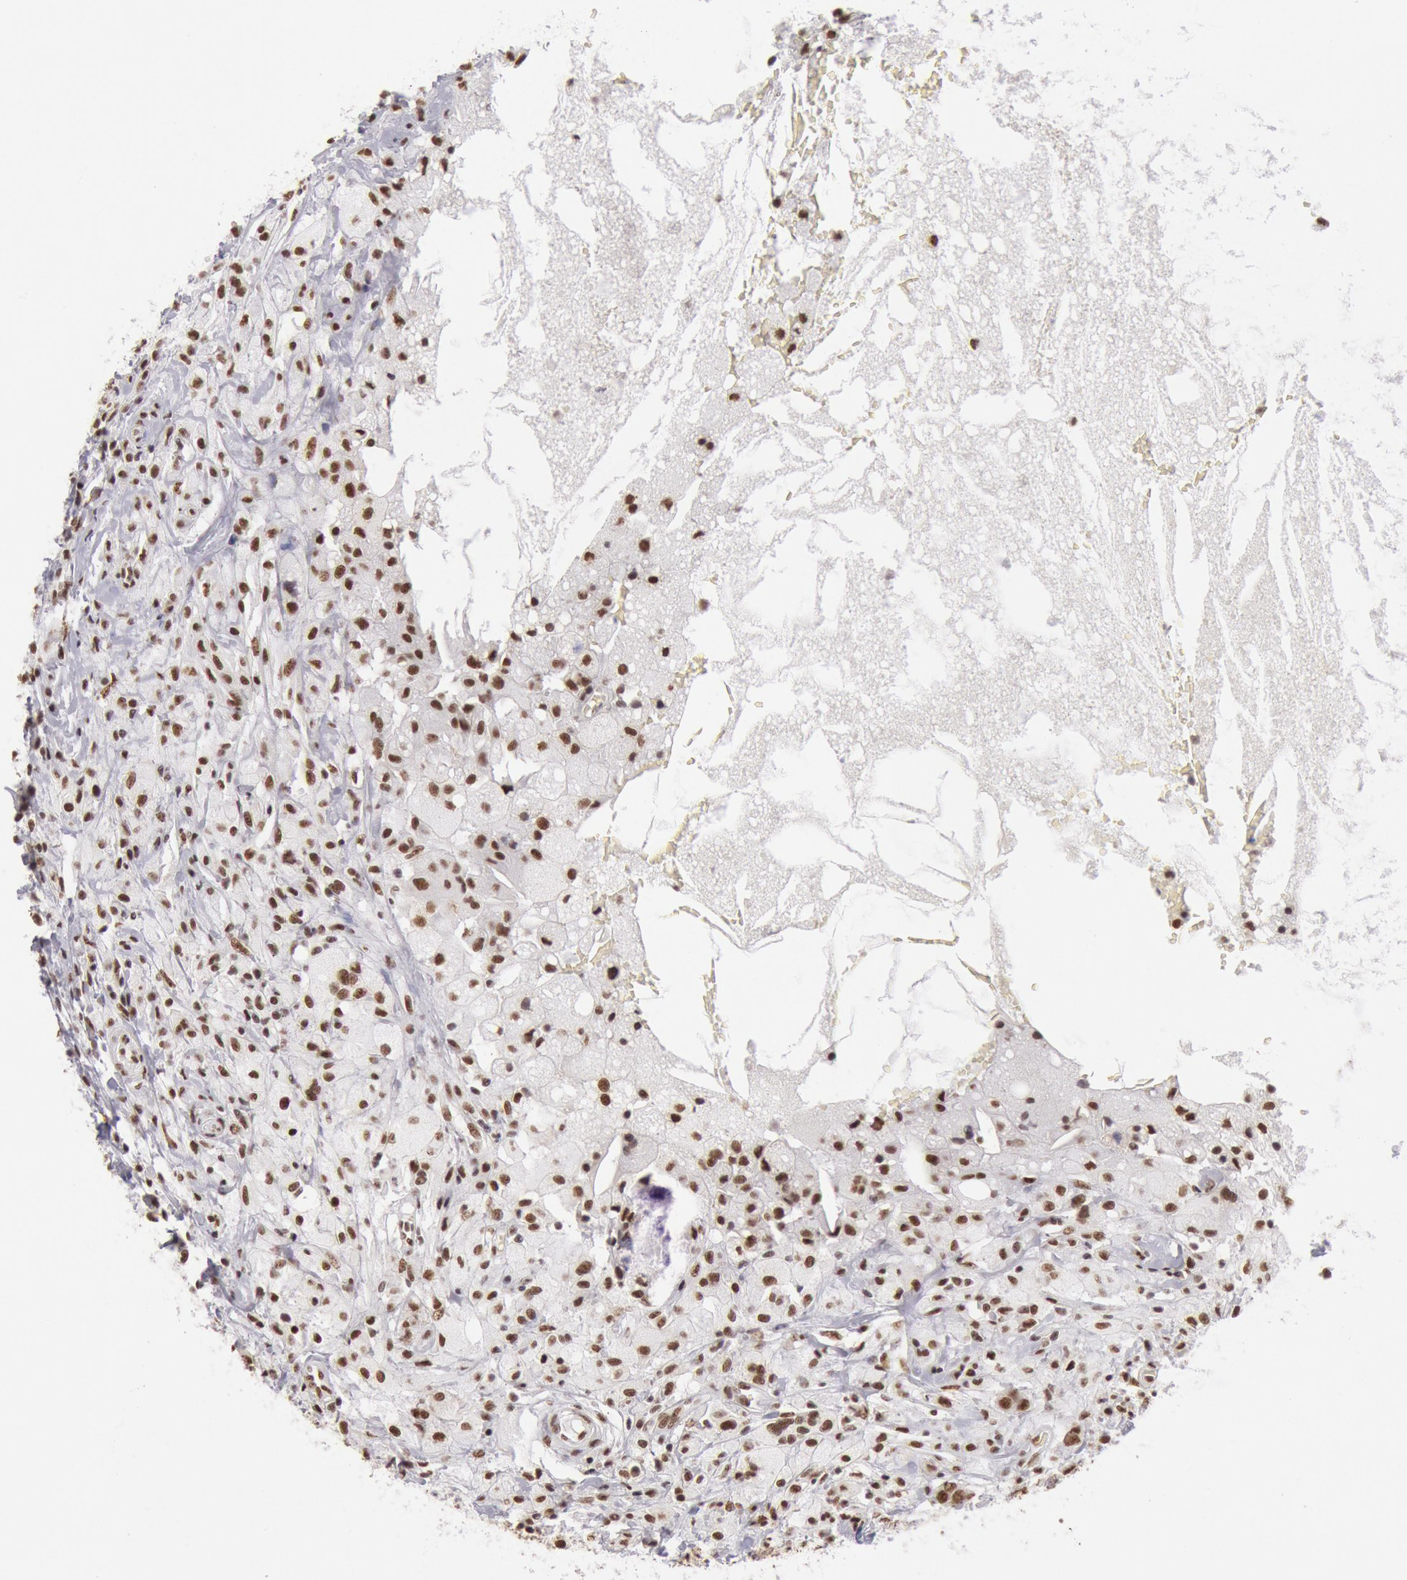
{"staining": {"intensity": "strong", "quantity": ">75%", "location": "nuclear"}, "tissue": "breast cancer", "cell_type": "Tumor cells", "image_type": "cancer", "snomed": [{"axis": "morphology", "description": "Duct carcinoma"}, {"axis": "topography", "description": "Breast"}], "caption": "Brown immunohistochemical staining in breast cancer shows strong nuclear expression in approximately >75% of tumor cells.", "gene": "SNRPD3", "patient": {"sex": "female", "age": 27}}